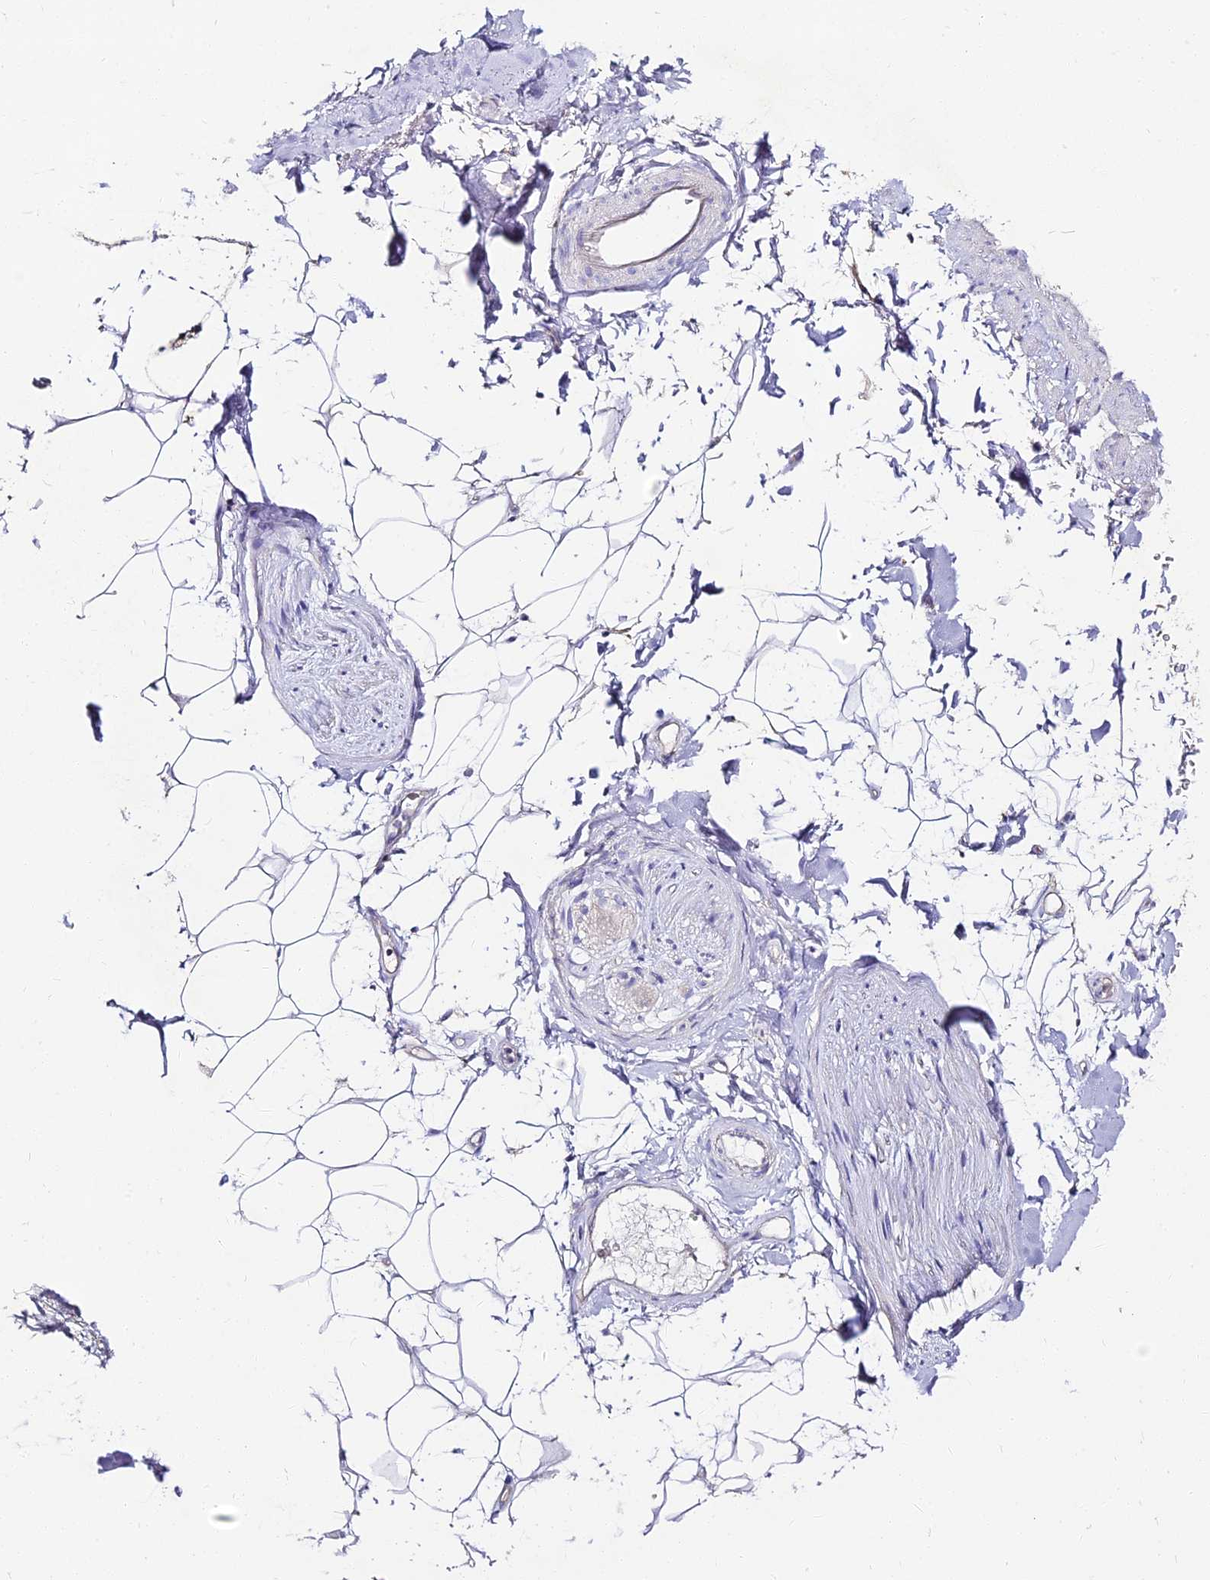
{"staining": {"intensity": "negative", "quantity": "none", "location": "none"}, "tissue": "adipose tissue", "cell_type": "Adipocytes", "image_type": "normal", "snomed": [{"axis": "morphology", "description": "Normal tissue, NOS"}, {"axis": "topography", "description": "Cartilage tissue"}, {"axis": "topography", "description": "Bronchus"}], "caption": "This is a image of IHC staining of normal adipose tissue, which shows no positivity in adipocytes.", "gene": "ALPG", "patient": {"sex": "female", "age": 73}}